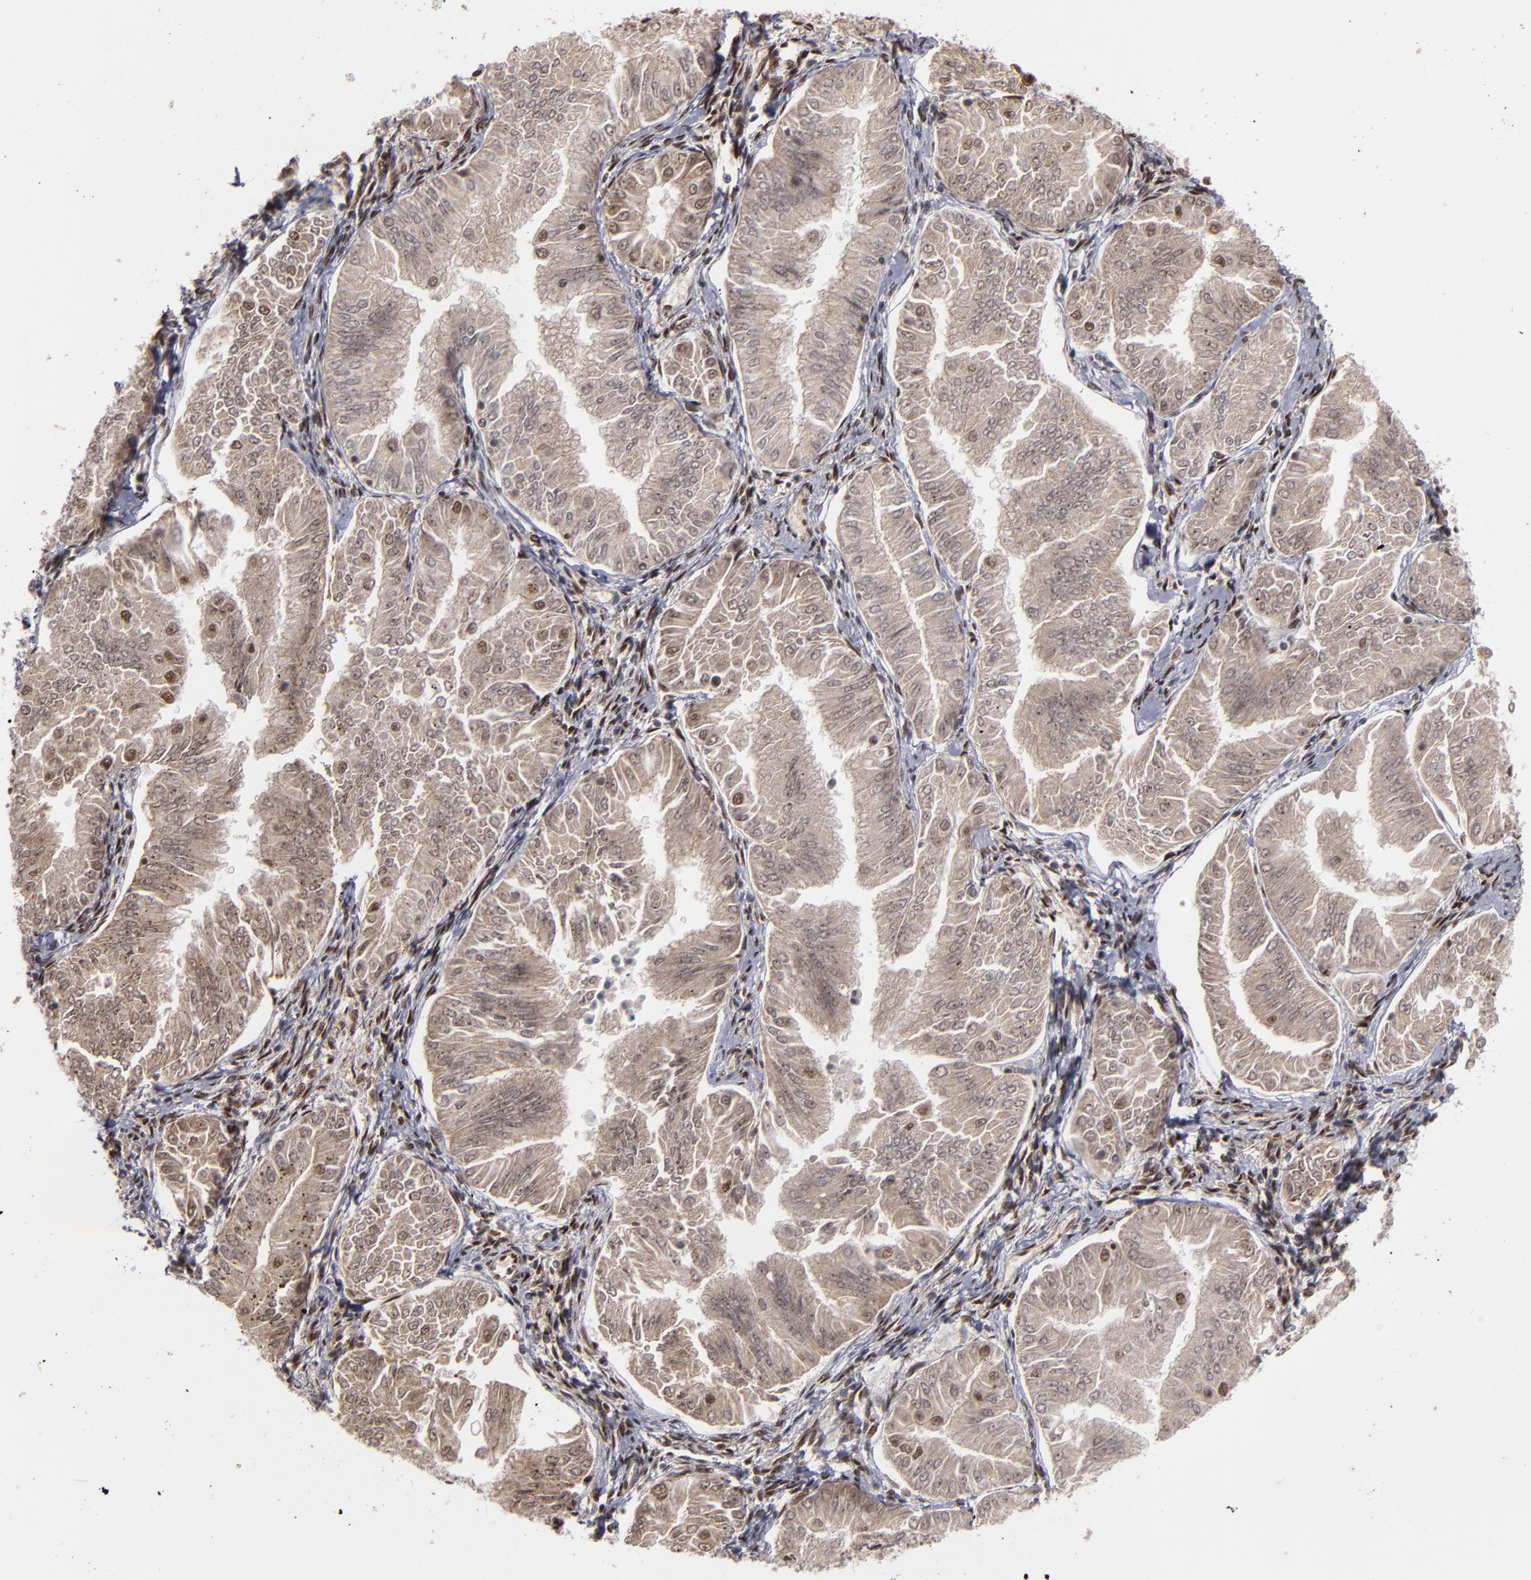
{"staining": {"intensity": "moderate", "quantity": "<25%", "location": "nuclear"}, "tissue": "endometrial cancer", "cell_type": "Tumor cells", "image_type": "cancer", "snomed": [{"axis": "morphology", "description": "Adenocarcinoma, NOS"}, {"axis": "topography", "description": "Endometrium"}], "caption": "The histopathology image shows immunohistochemical staining of endometrial cancer. There is moderate nuclear staining is identified in approximately <25% of tumor cells.", "gene": "ZNF234", "patient": {"sex": "female", "age": 53}}